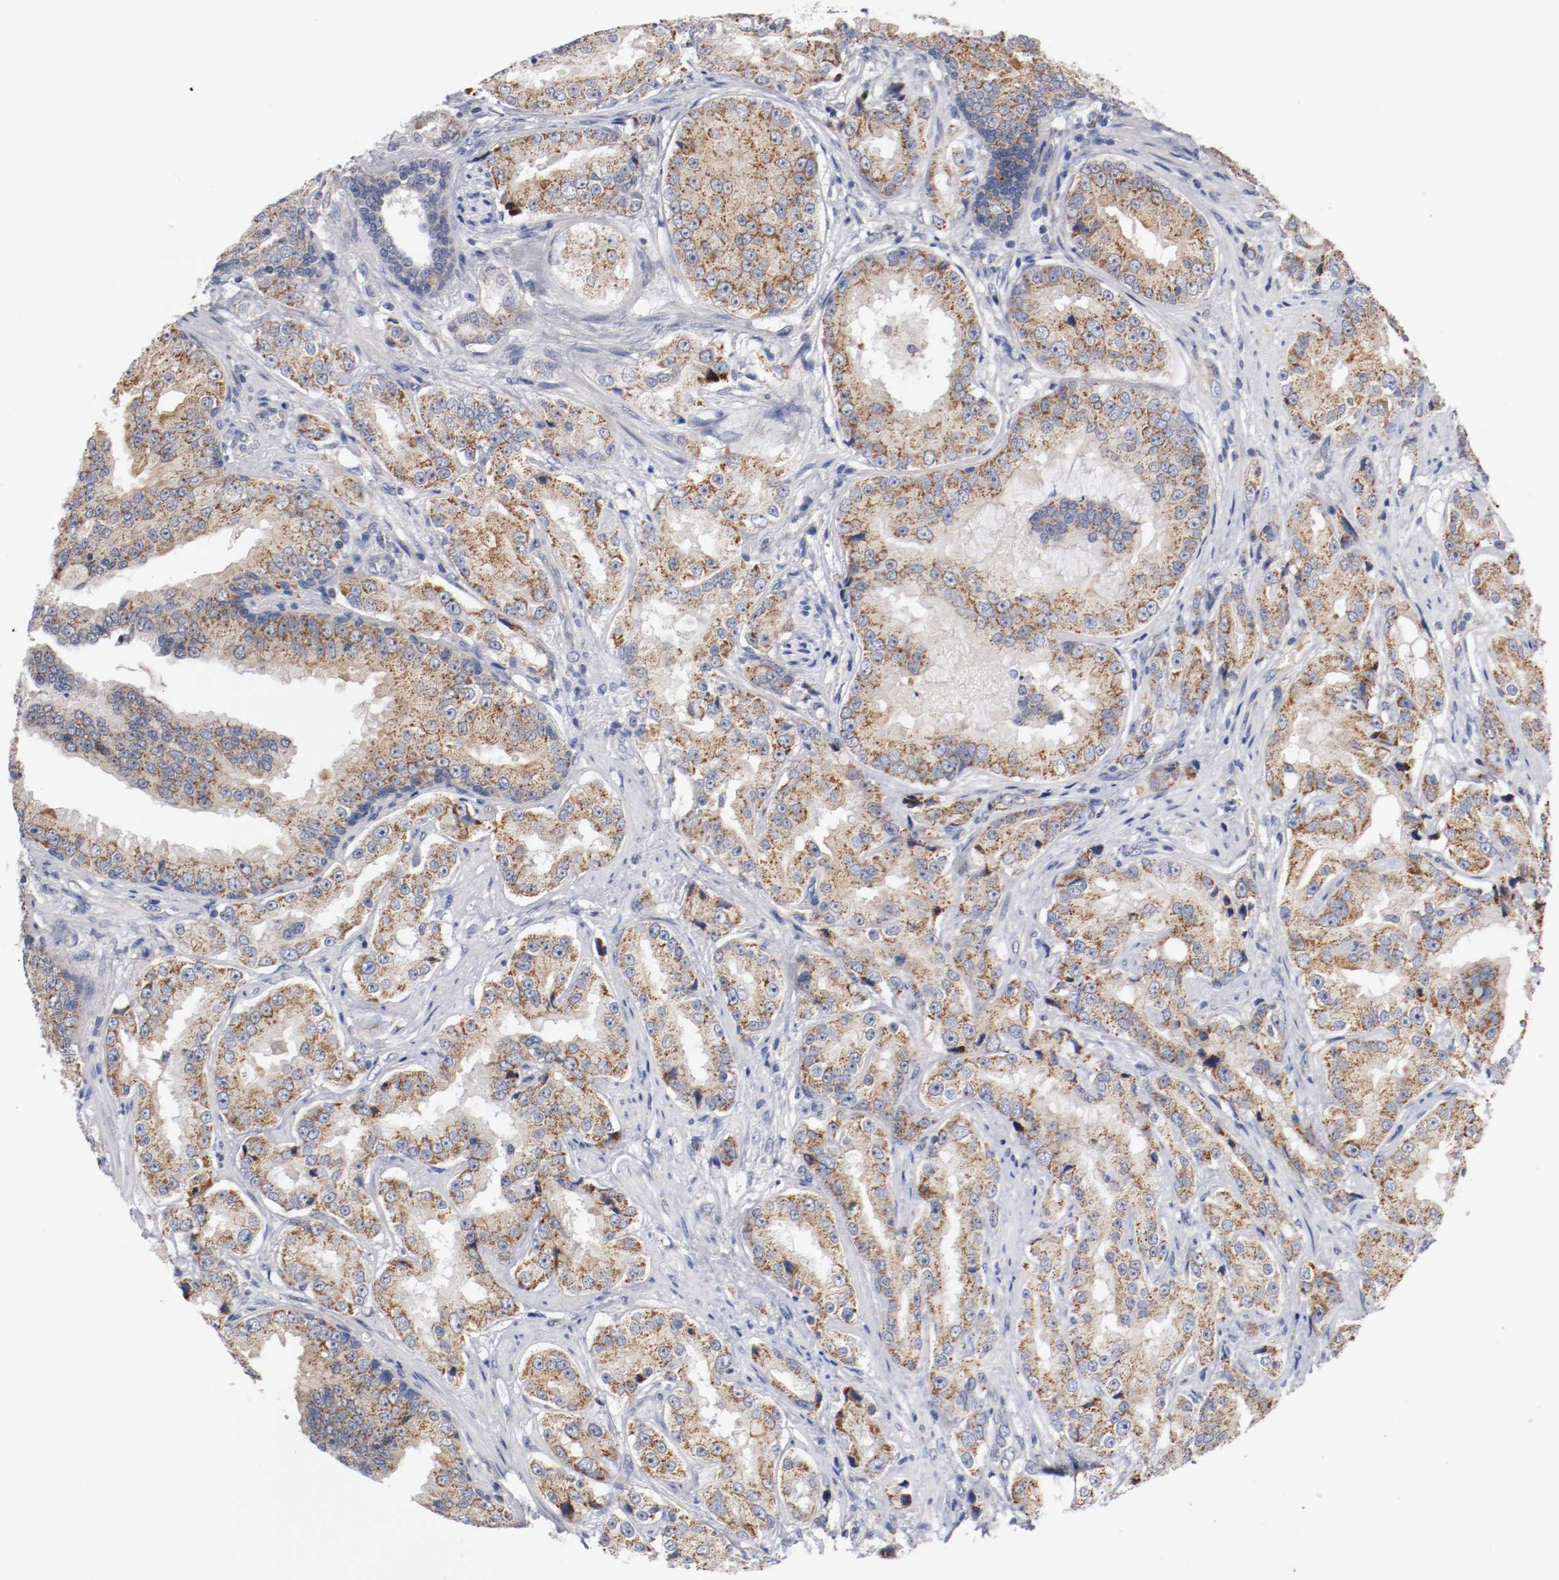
{"staining": {"intensity": "moderate", "quantity": ">75%", "location": "cytoplasmic/membranous"}, "tissue": "prostate cancer", "cell_type": "Tumor cells", "image_type": "cancer", "snomed": [{"axis": "morphology", "description": "Adenocarcinoma, High grade"}, {"axis": "topography", "description": "Prostate"}], "caption": "IHC image of neoplastic tissue: human prostate adenocarcinoma (high-grade) stained using IHC shows medium levels of moderate protein expression localized specifically in the cytoplasmic/membranous of tumor cells, appearing as a cytoplasmic/membranous brown color.", "gene": "PCSK6", "patient": {"sex": "male", "age": 73}}